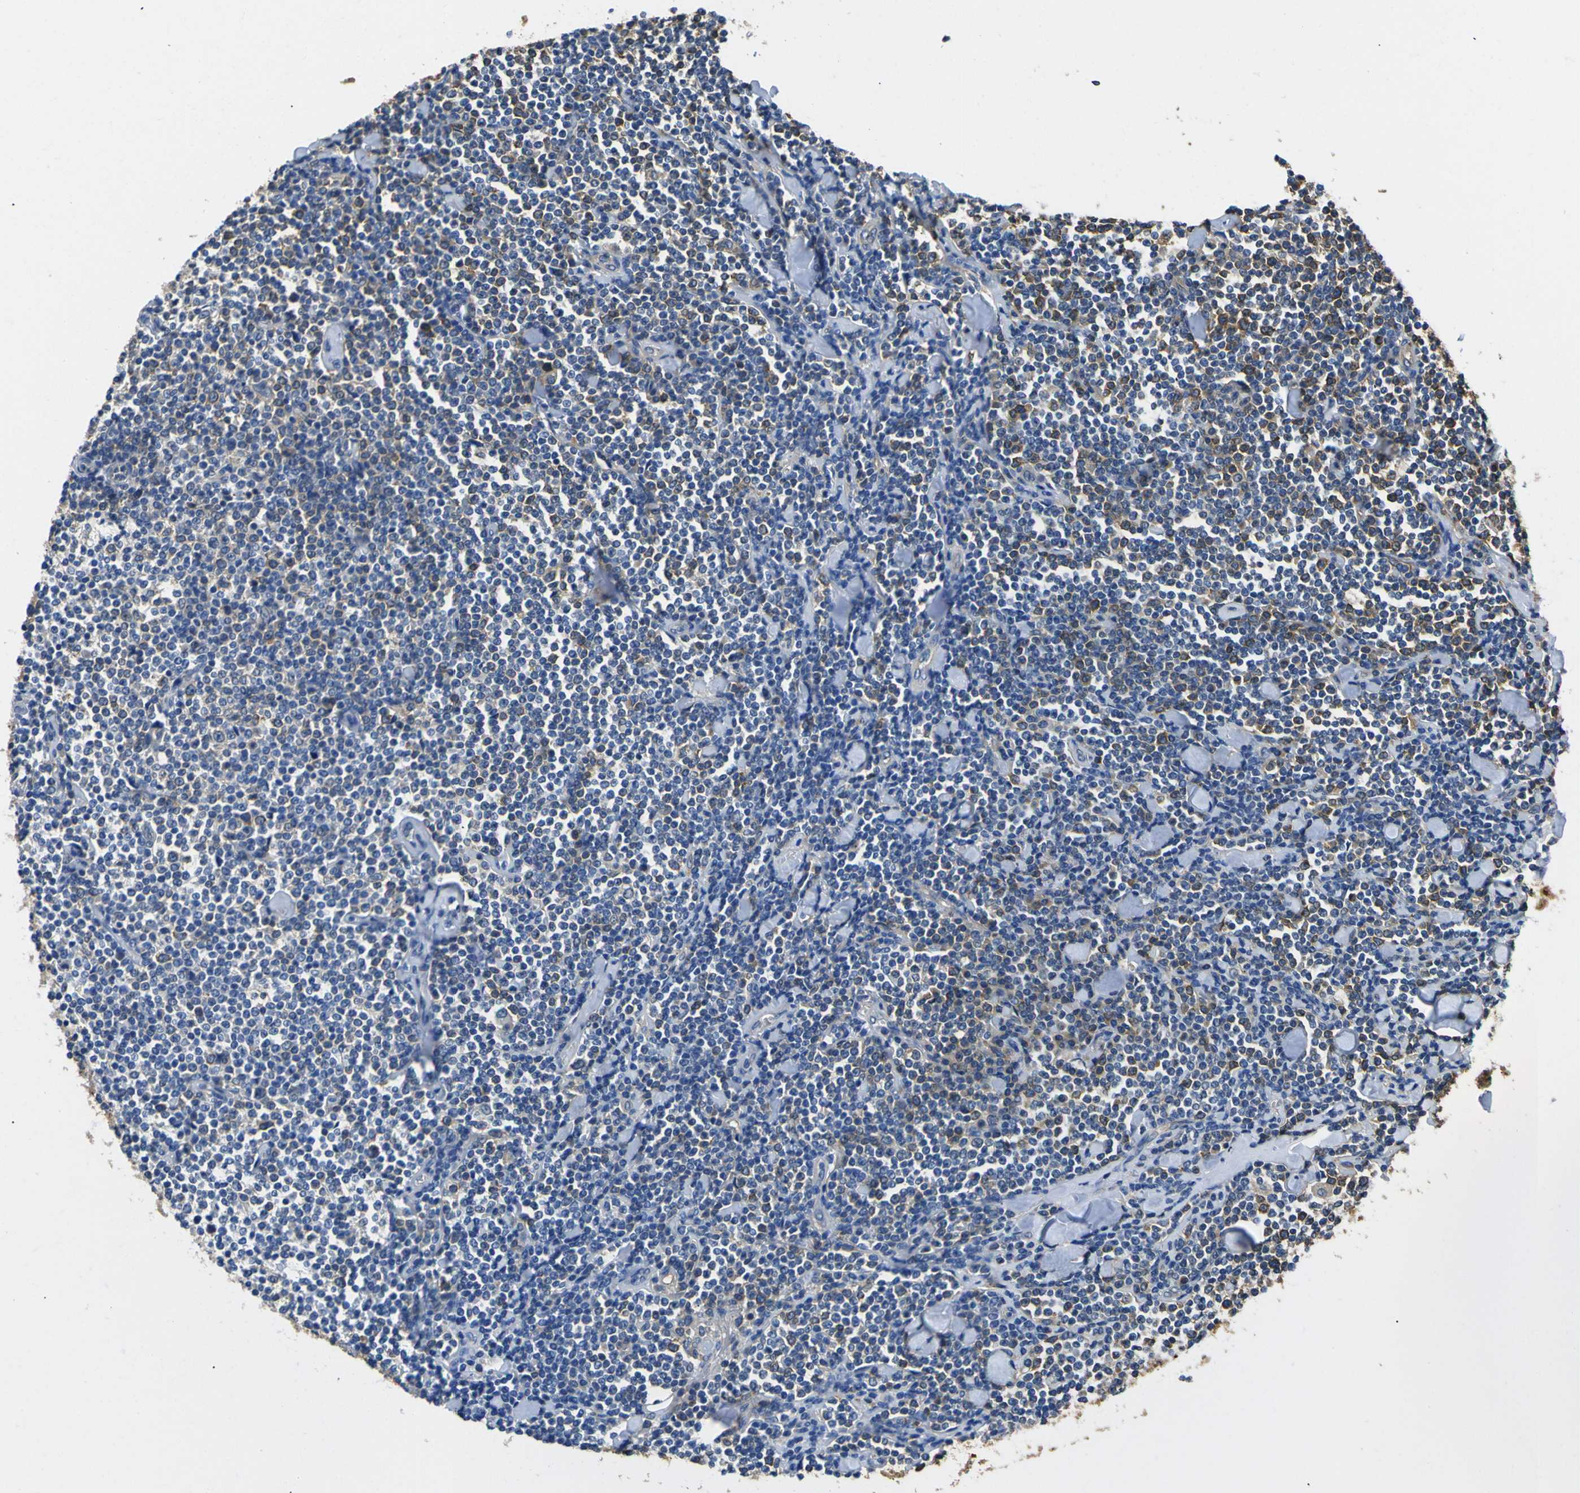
{"staining": {"intensity": "moderate", "quantity": "<25%", "location": "cytoplasmic/membranous"}, "tissue": "lymphoma", "cell_type": "Tumor cells", "image_type": "cancer", "snomed": [{"axis": "morphology", "description": "Malignant lymphoma, non-Hodgkin's type, Low grade"}, {"axis": "topography", "description": "Soft tissue"}], "caption": "High-power microscopy captured an immunohistochemistry (IHC) photomicrograph of lymphoma, revealing moderate cytoplasmic/membranous positivity in about <25% of tumor cells. (Stains: DAB (3,3'-diaminobenzidine) in brown, nuclei in blue, Microscopy: brightfield microscopy at high magnification).", "gene": "TUBB", "patient": {"sex": "male", "age": 92}}